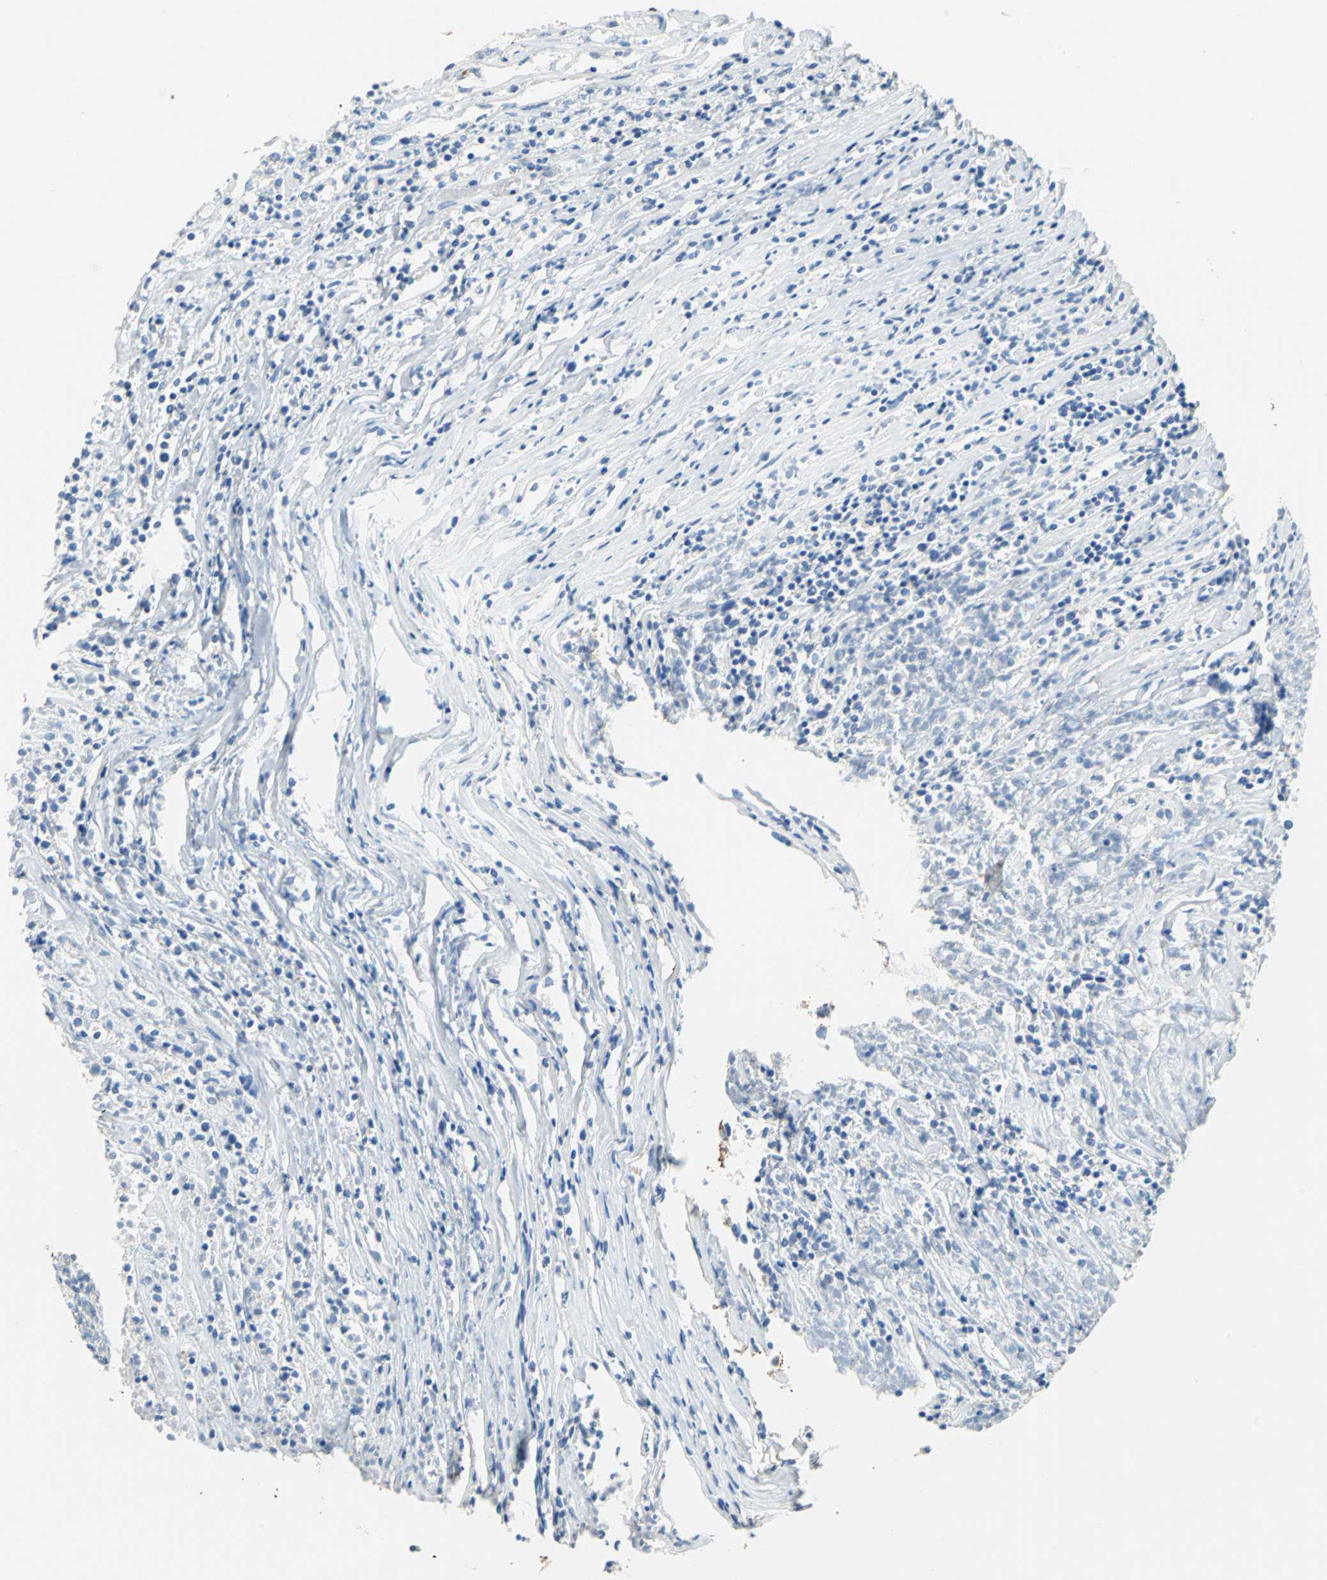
{"staining": {"intensity": "negative", "quantity": "none", "location": "none"}, "tissue": "lymphoma", "cell_type": "Tumor cells", "image_type": "cancer", "snomed": [{"axis": "morphology", "description": "Malignant lymphoma, non-Hodgkin's type, High grade"}, {"axis": "topography", "description": "Lymph node"}], "caption": "Immunohistochemical staining of high-grade malignant lymphoma, non-Hodgkin's type reveals no significant positivity in tumor cells. The staining was performed using DAB (3,3'-diaminobenzidine) to visualize the protein expression in brown, while the nuclei were stained in blue with hematoxylin (Magnification: 20x).", "gene": "TEX264", "patient": {"sex": "female", "age": 73}}